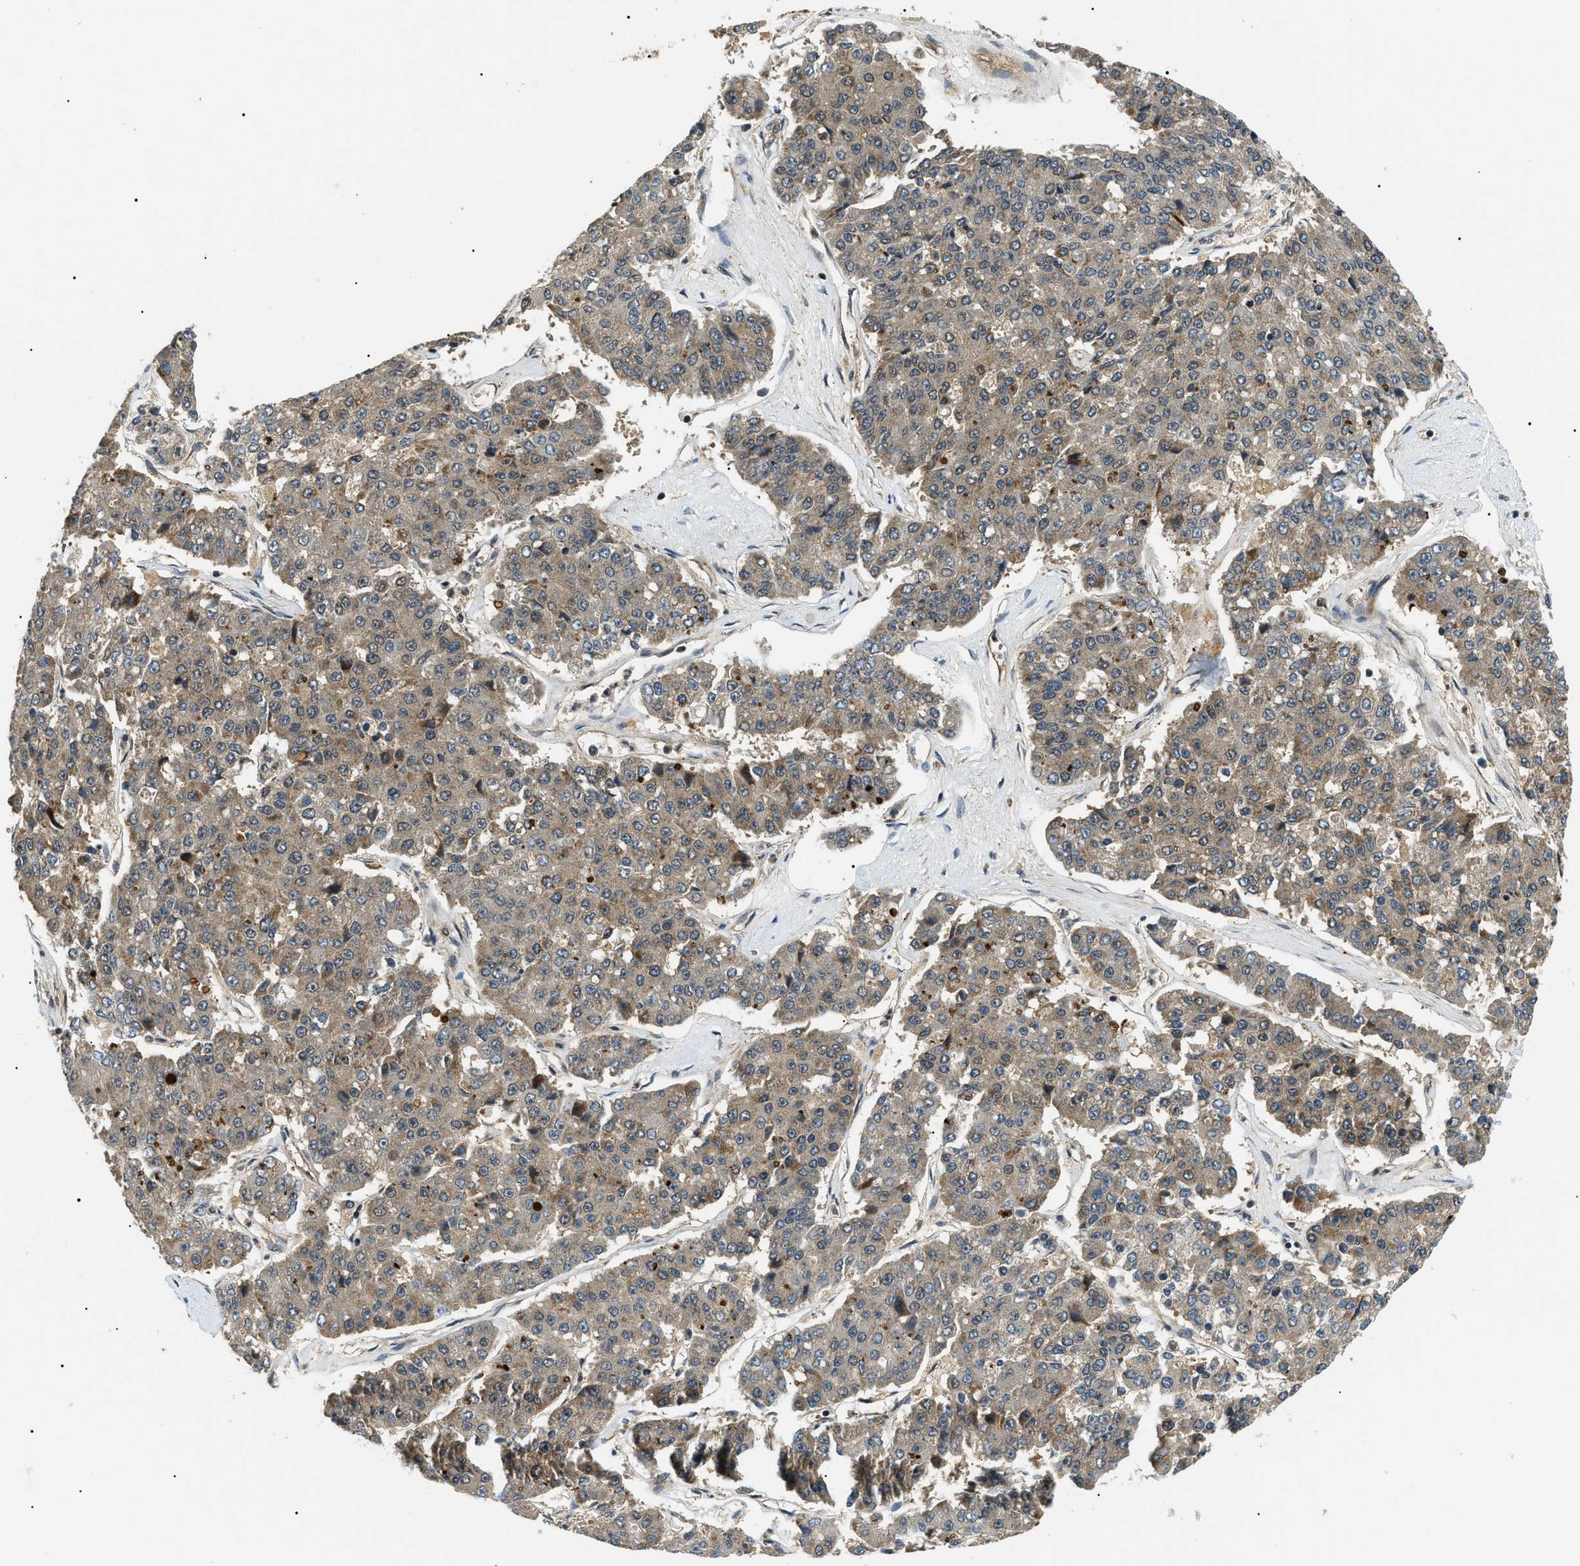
{"staining": {"intensity": "moderate", "quantity": "<25%", "location": "cytoplasmic/membranous"}, "tissue": "pancreatic cancer", "cell_type": "Tumor cells", "image_type": "cancer", "snomed": [{"axis": "morphology", "description": "Adenocarcinoma, NOS"}, {"axis": "topography", "description": "Pancreas"}], "caption": "A low amount of moderate cytoplasmic/membranous positivity is seen in approximately <25% of tumor cells in pancreatic cancer tissue.", "gene": "ATP6AP1", "patient": {"sex": "male", "age": 50}}